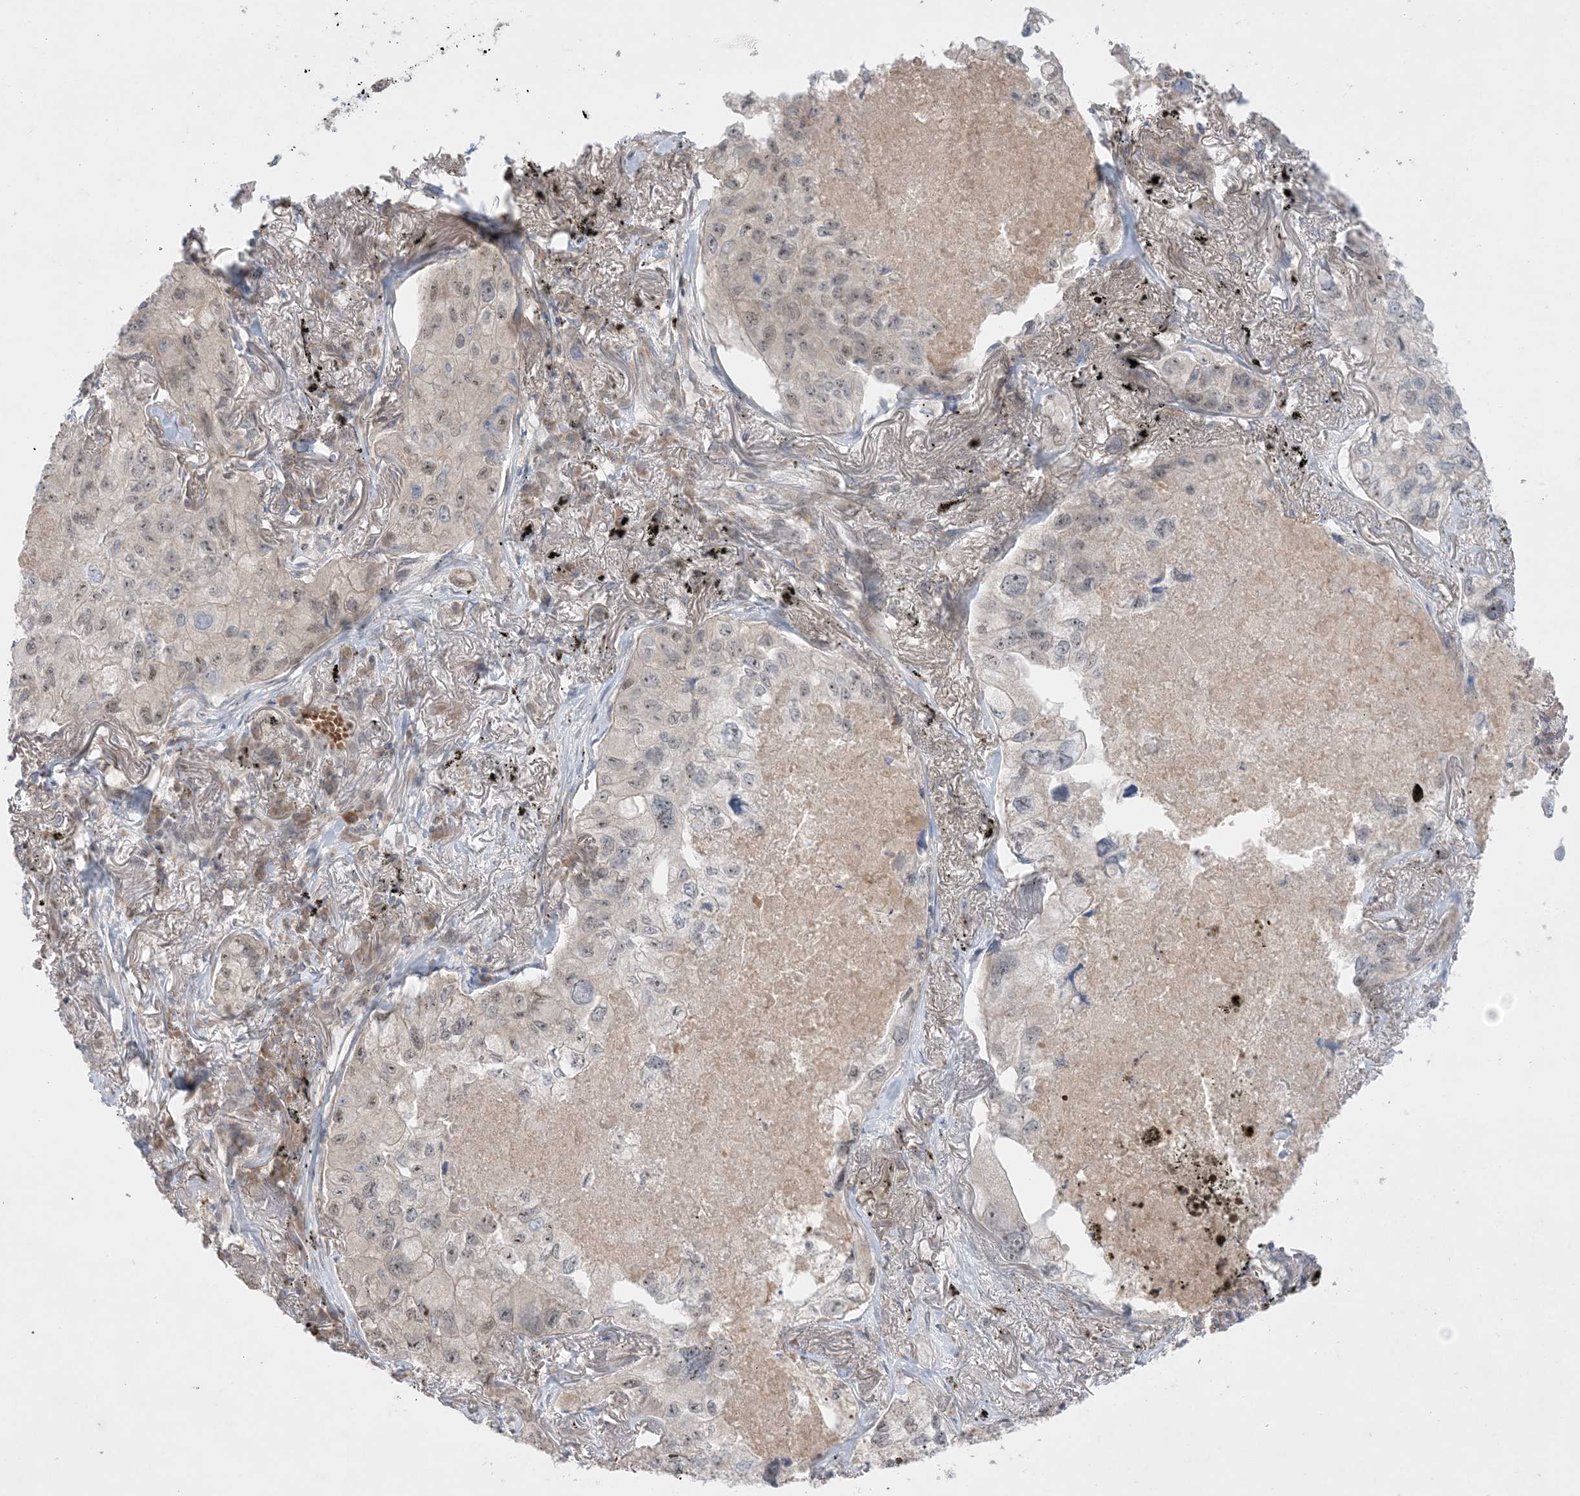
{"staining": {"intensity": "weak", "quantity": "25%-75%", "location": "nuclear"}, "tissue": "lung cancer", "cell_type": "Tumor cells", "image_type": "cancer", "snomed": [{"axis": "morphology", "description": "Adenocarcinoma, NOS"}, {"axis": "topography", "description": "Lung"}], "caption": "Human lung cancer stained with a protein marker demonstrates weak staining in tumor cells.", "gene": "MMGT1", "patient": {"sex": "male", "age": 65}}